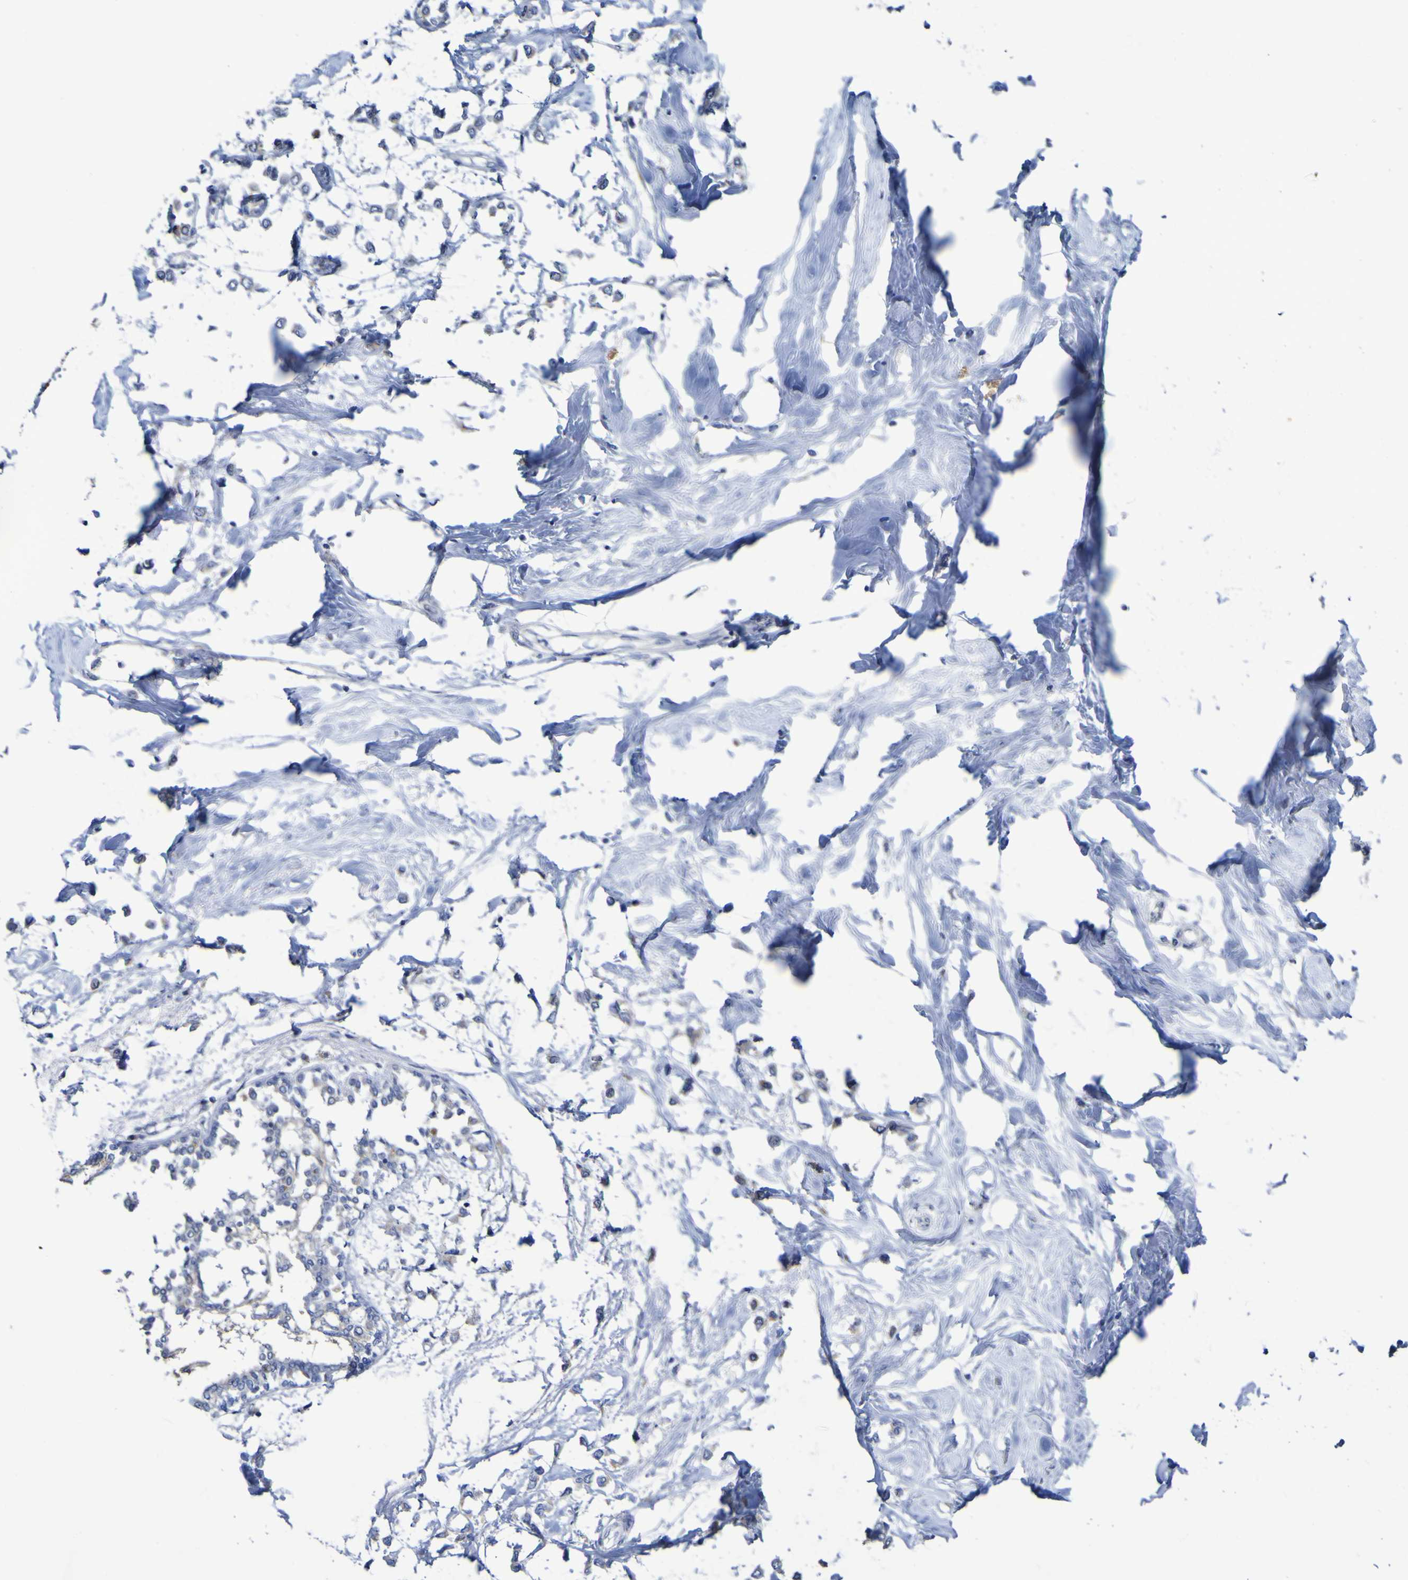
{"staining": {"intensity": "weak", "quantity": "<25%", "location": "cytoplasmic/membranous"}, "tissue": "breast cancer", "cell_type": "Tumor cells", "image_type": "cancer", "snomed": [{"axis": "morphology", "description": "Lobular carcinoma"}, {"axis": "topography", "description": "Breast"}], "caption": "Tumor cells are negative for brown protein staining in breast cancer (lobular carcinoma).", "gene": "C11orf24", "patient": {"sex": "female", "age": 51}}